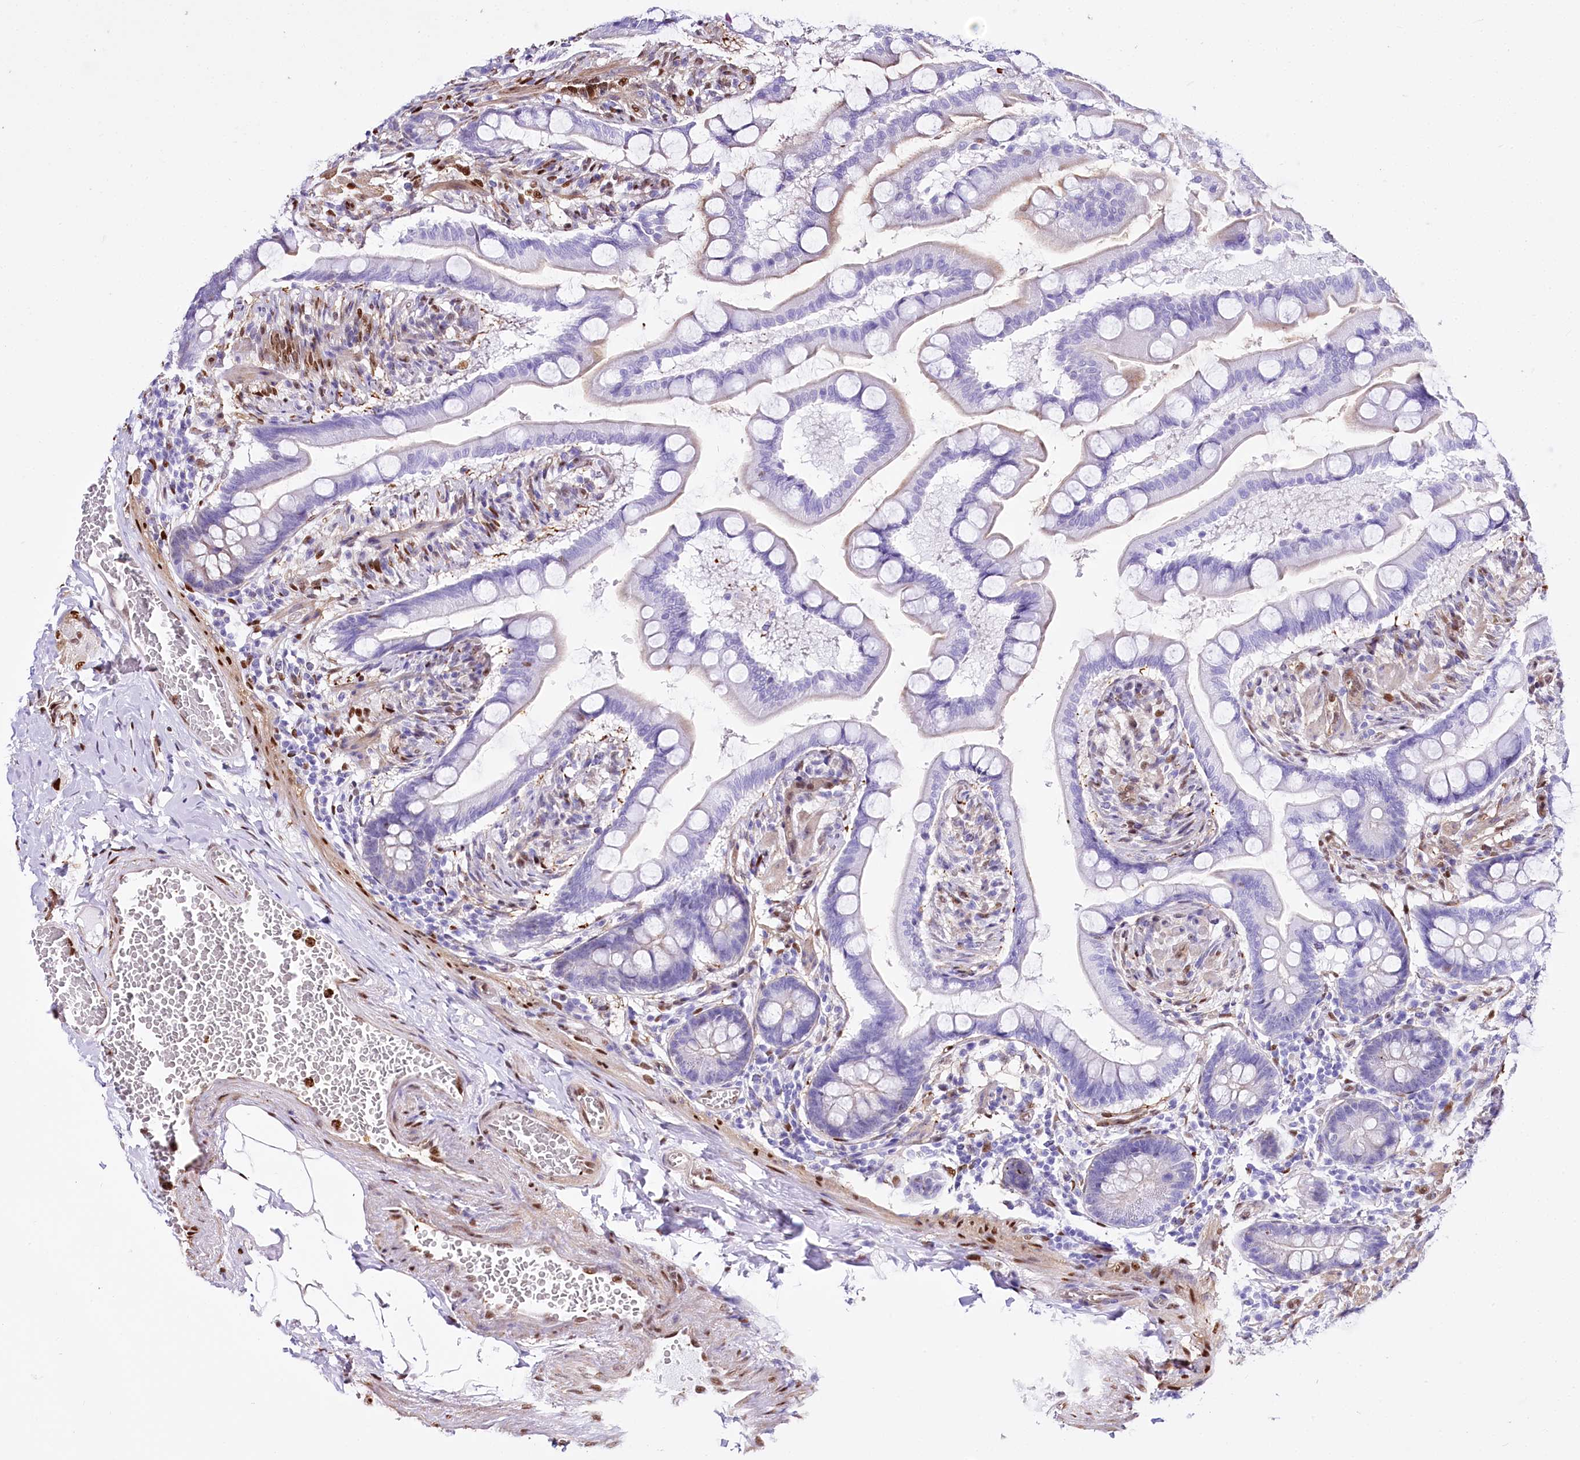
{"staining": {"intensity": "negative", "quantity": "none", "location": "none"}, "tissue": "small intestine", "cell_type": "Glandular cells", "image_type": "normal", "snomed": [{"axis": "morphology", "description": "Normal tissue, NOS"}, {"axis": "topography", "description": "Small intestine"}], "caption": "IHC photomicrograph of normal human small intestine stained for a protein (brown), which shows no expression in glandular cells. Nuclei are stained in blue.", "gene": "PTMS", "patient": {"sex": "male", "age": 41}}